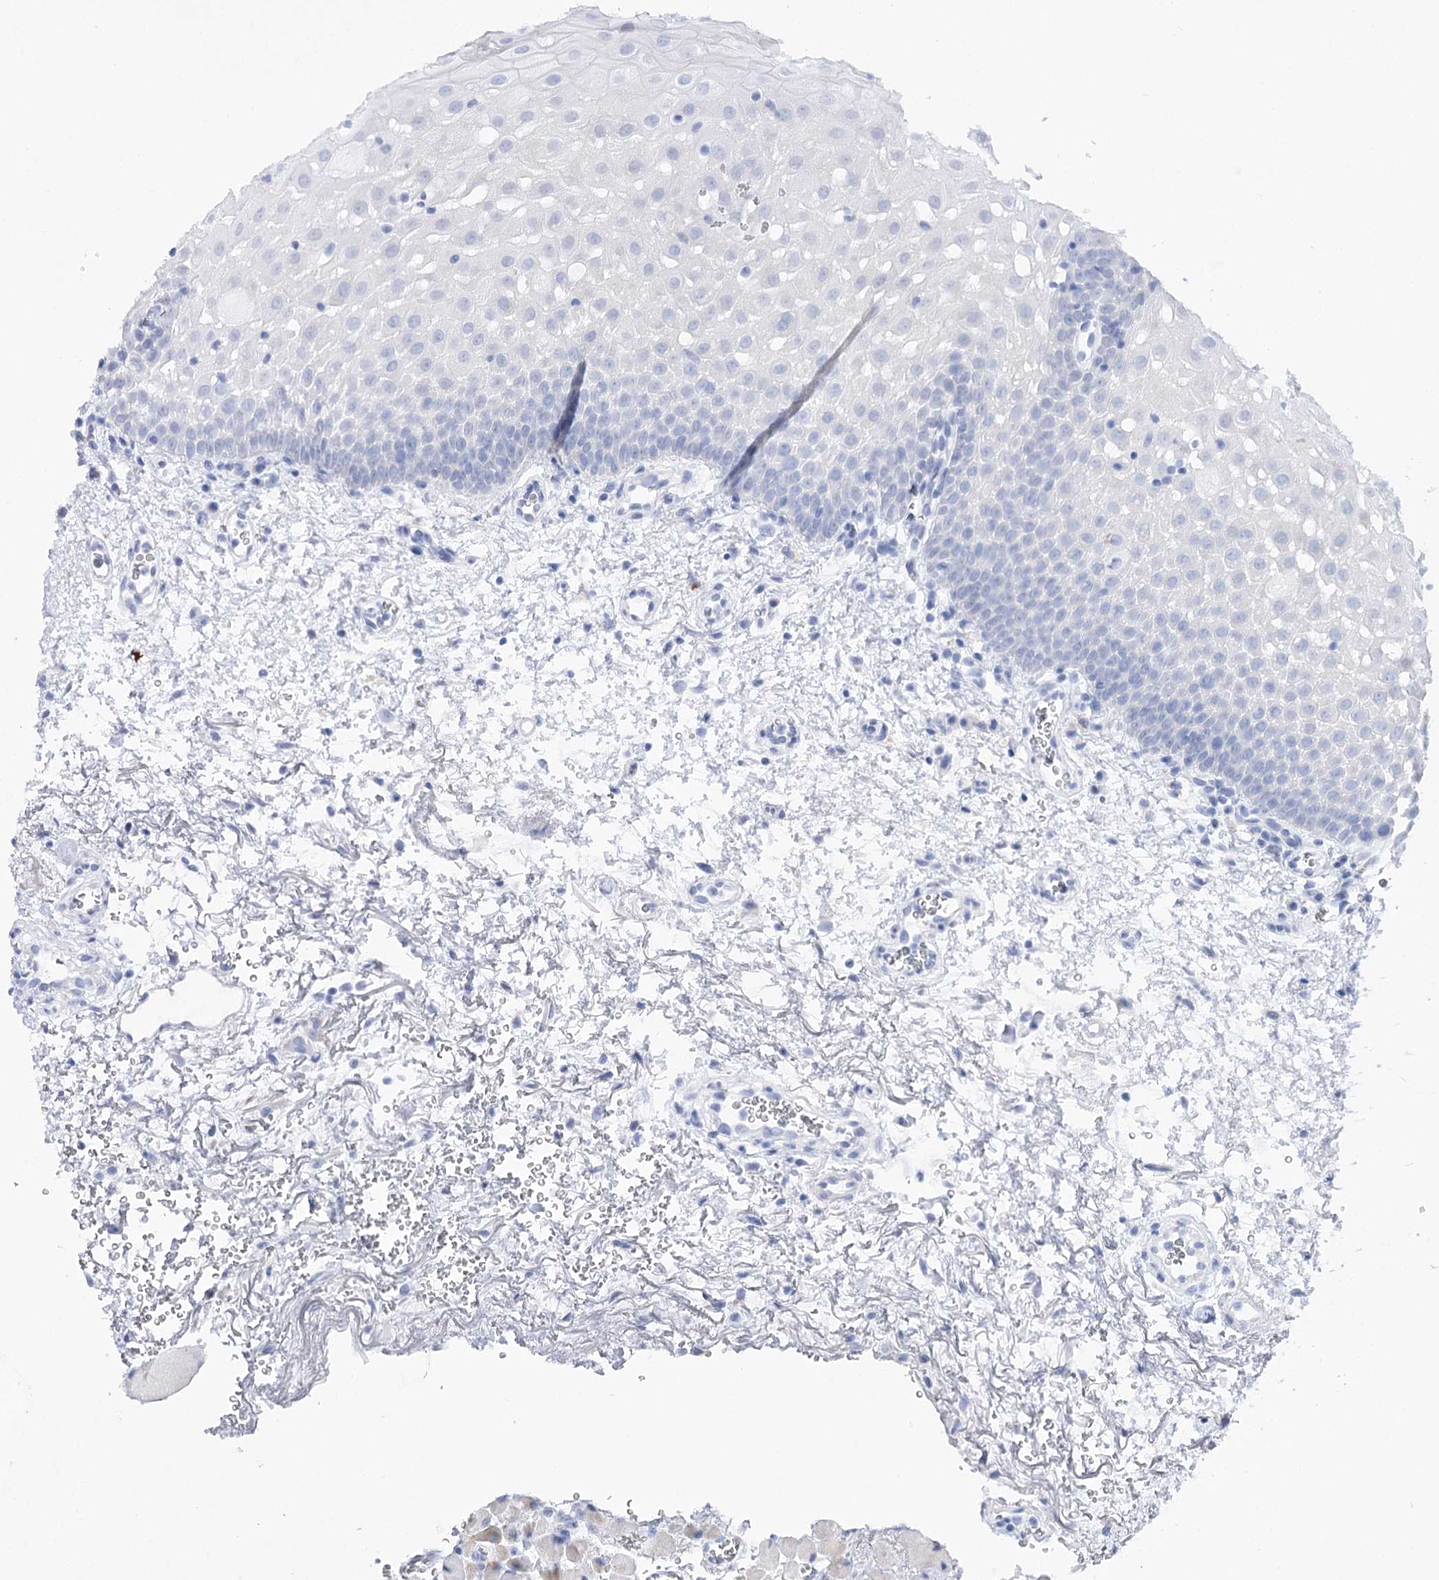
{"staining": {"intensity": "negative", "quantity": "none", "location": "none"}, "tissue": "oral mucosa", "cell_type": "Squamous epithelial cells", "image_type": "normal", "snomed": [{"axis": "morphology", "description": "Normal tissue, NOS"}, {"axis": "morphology", "description": "Squamous cell carcinoma, NOS"}, {"axis": "topography", "description": "Oral tissue"}, {"axis": "topography", "description": "Head-Neck"}], "caption": "This is a image of IHC staining of normal oral mucosa, which shows no staining in squamous epithelial cells.", "gene": "SIAE", "patient": {"sex": "male", "age": 68}}